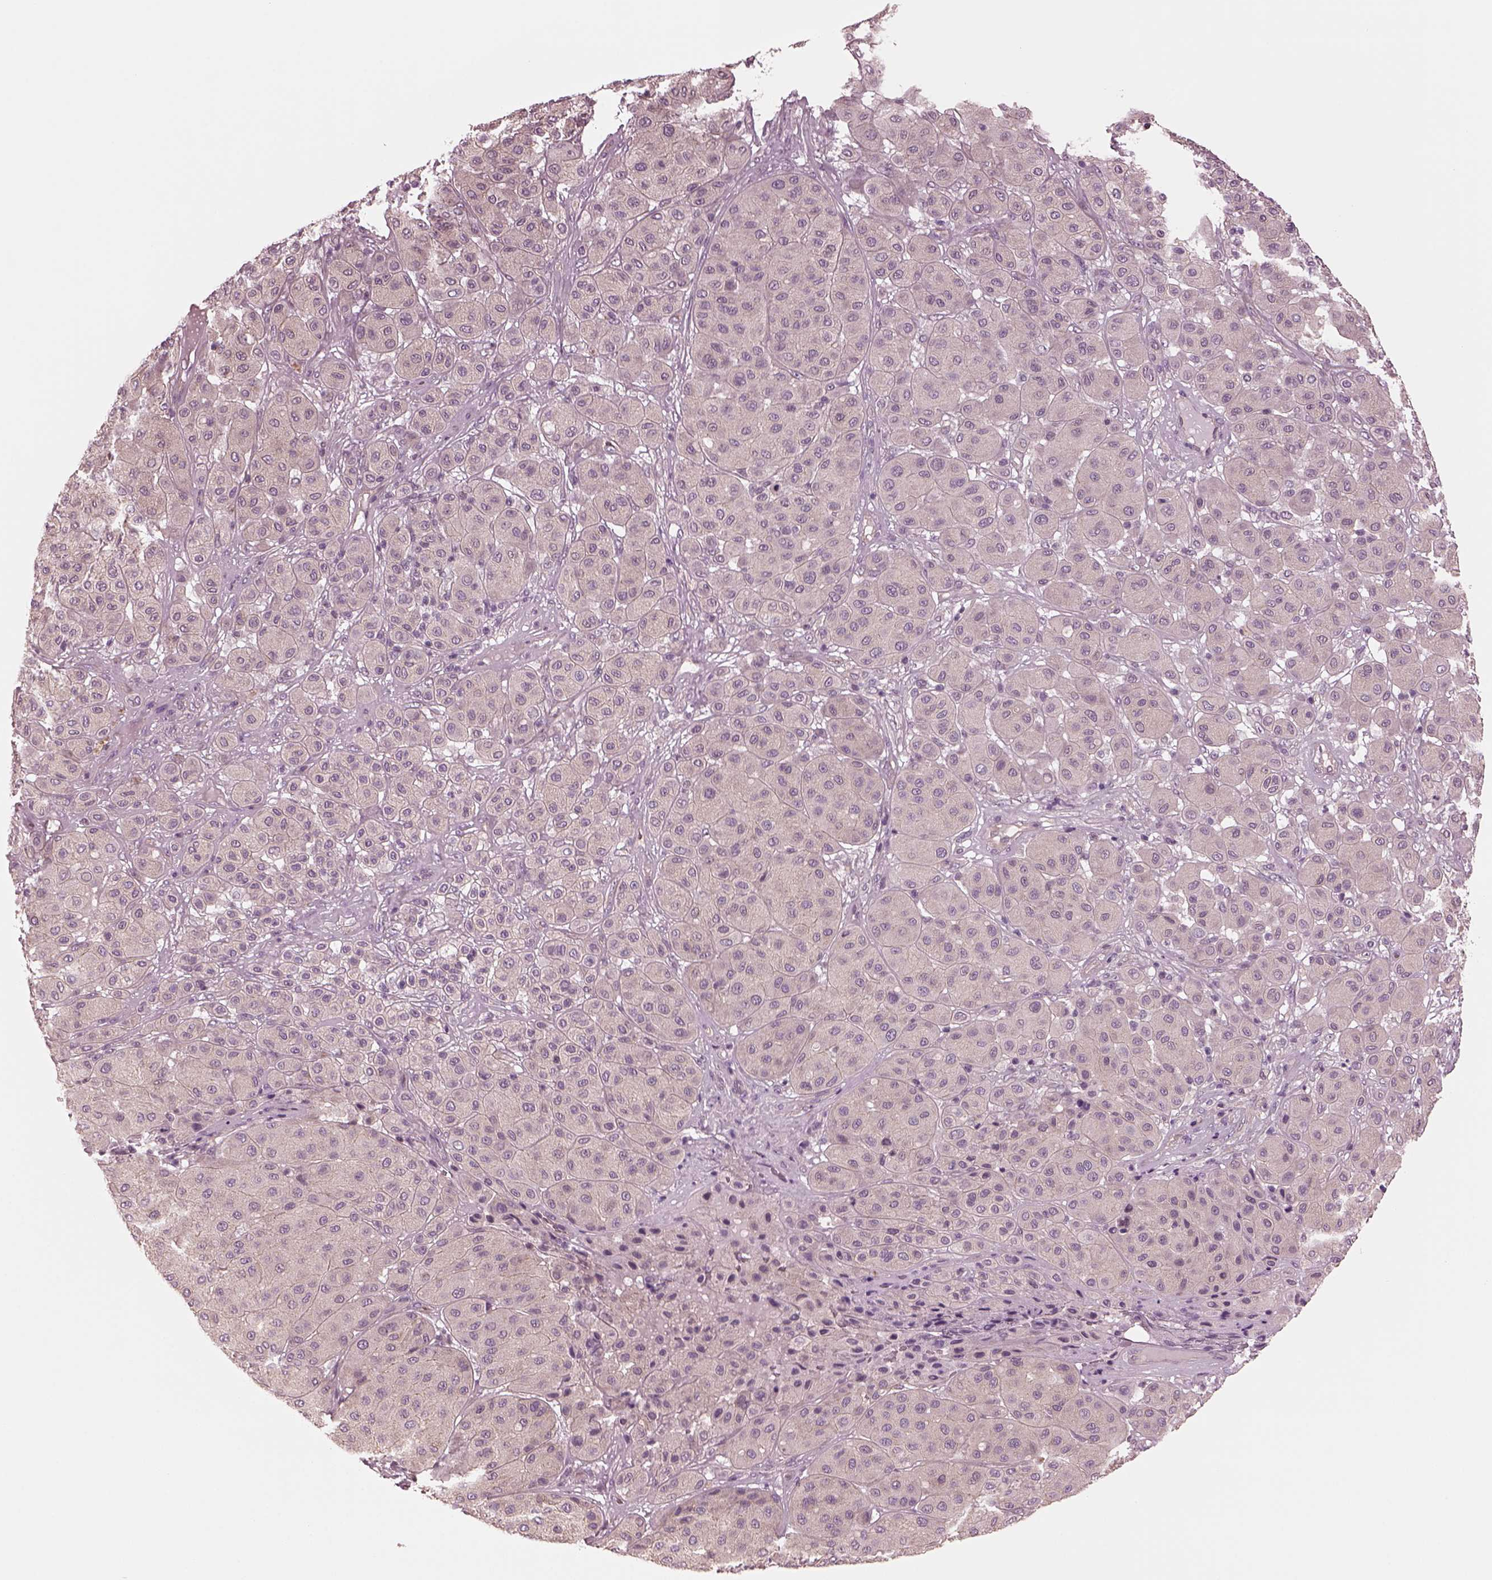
{"staining": {"intensity": "negative", "quantity": "none", "location": "none"}, "tissue": "melanoma", "cell_type": "Tumor cells", "image_type": "cancer", "snomed": [{"axis": "morphology", "description": "Malignant melanoma, Metastatic site"}, {"axis": "topography", "description": "Smooth muscle"}], "caption": "The image displays no significant expression in tumor cells of malignant melanoma (metastatic site).", "gene": "ODAD1", "patient": {"sex": "male", "age": 41}}